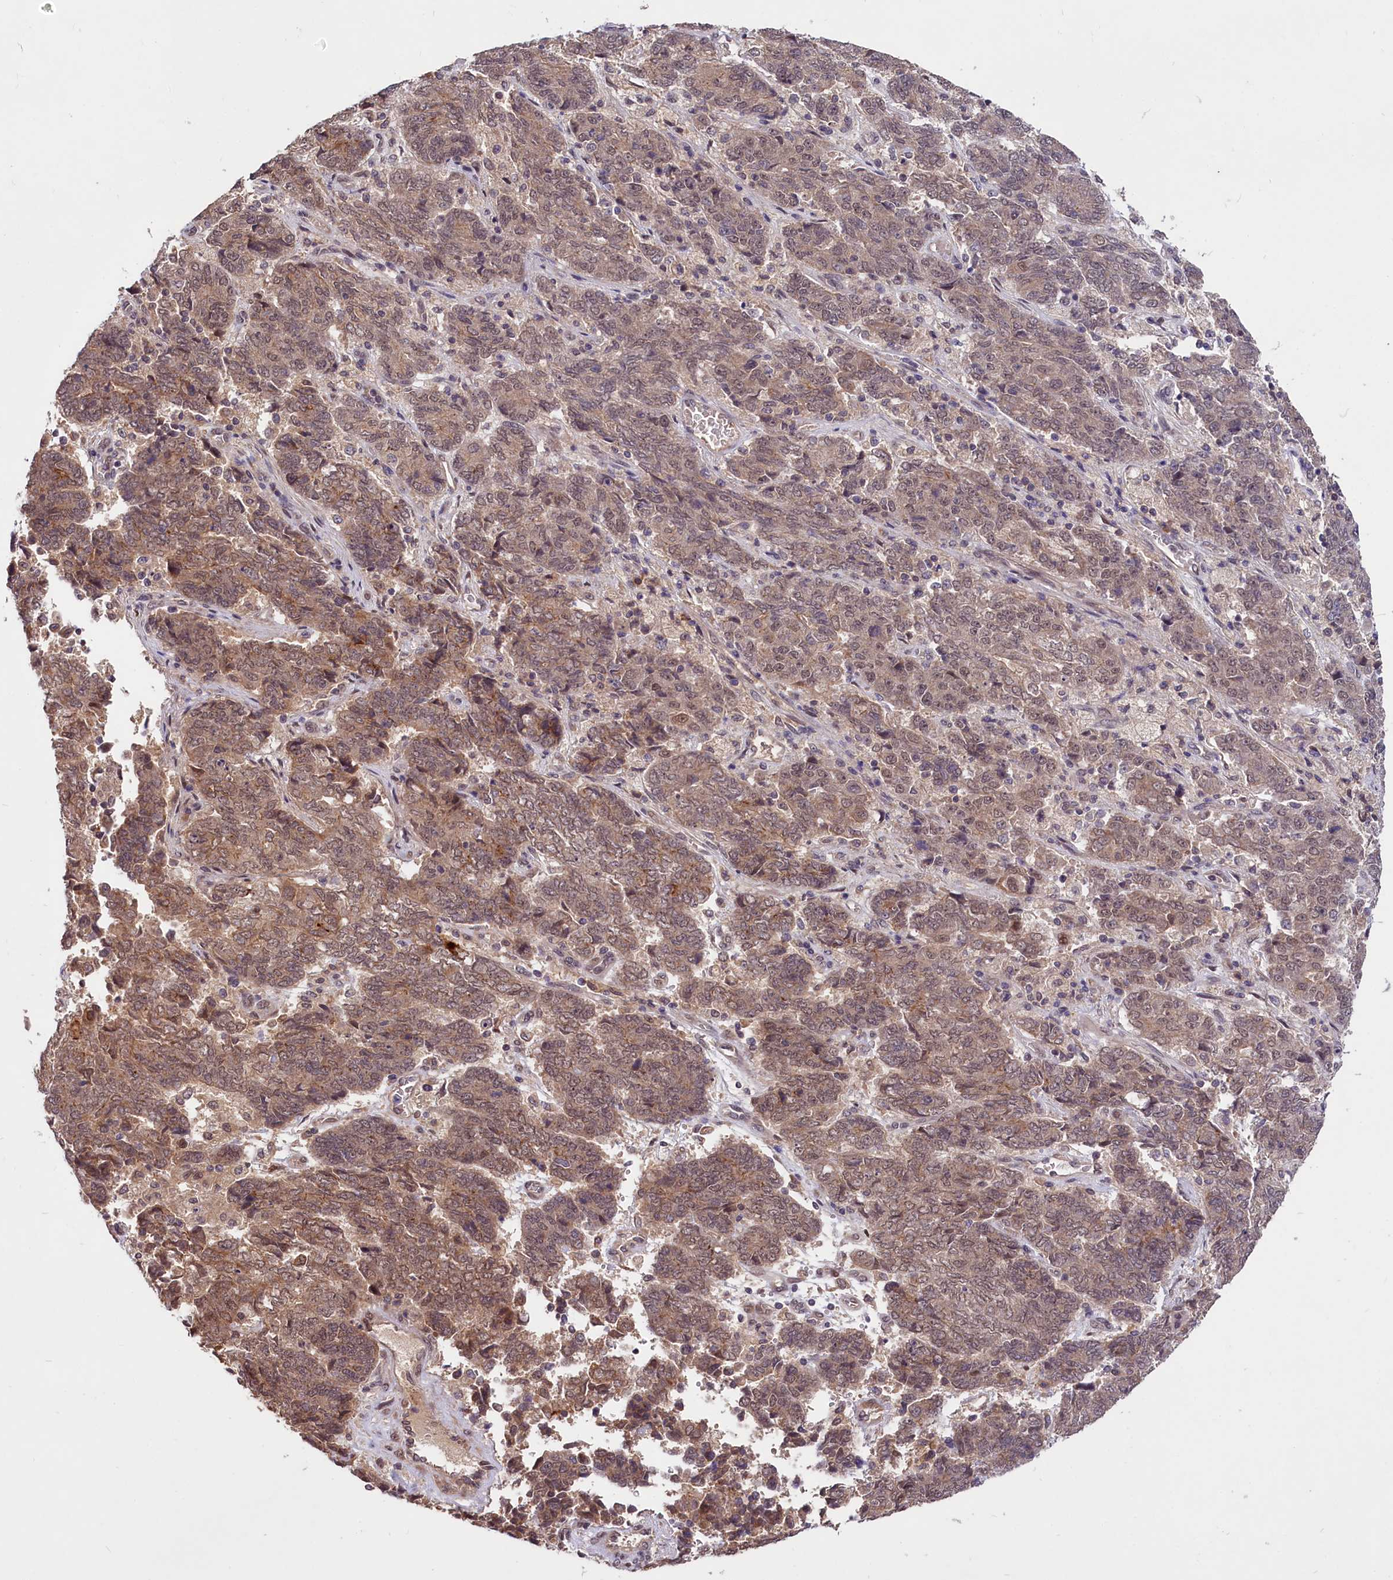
{"staining": {"intensity": "weak", "quantity": ">75%", "location": "cytoplasmic/membranous,nuclear"}, "tissue": "endometrial cancer", "cell_type": "Tumor cells", "image_type": "cancer", "snomed": [{"axis": "morphology", "description": "Adenocarcinoma, NOS"}, {"axis": "topography", "description": "Endometrium"}], "caption": "About >75% of tumor cells in adenocarcinoma (endometrial) show weak cytoplasmic/membranous and nuclear protein staining as visualized by brown immunohistochemical staining.", "gene": "UBE3A", "patient": {"sex": "female", "age": 80}}